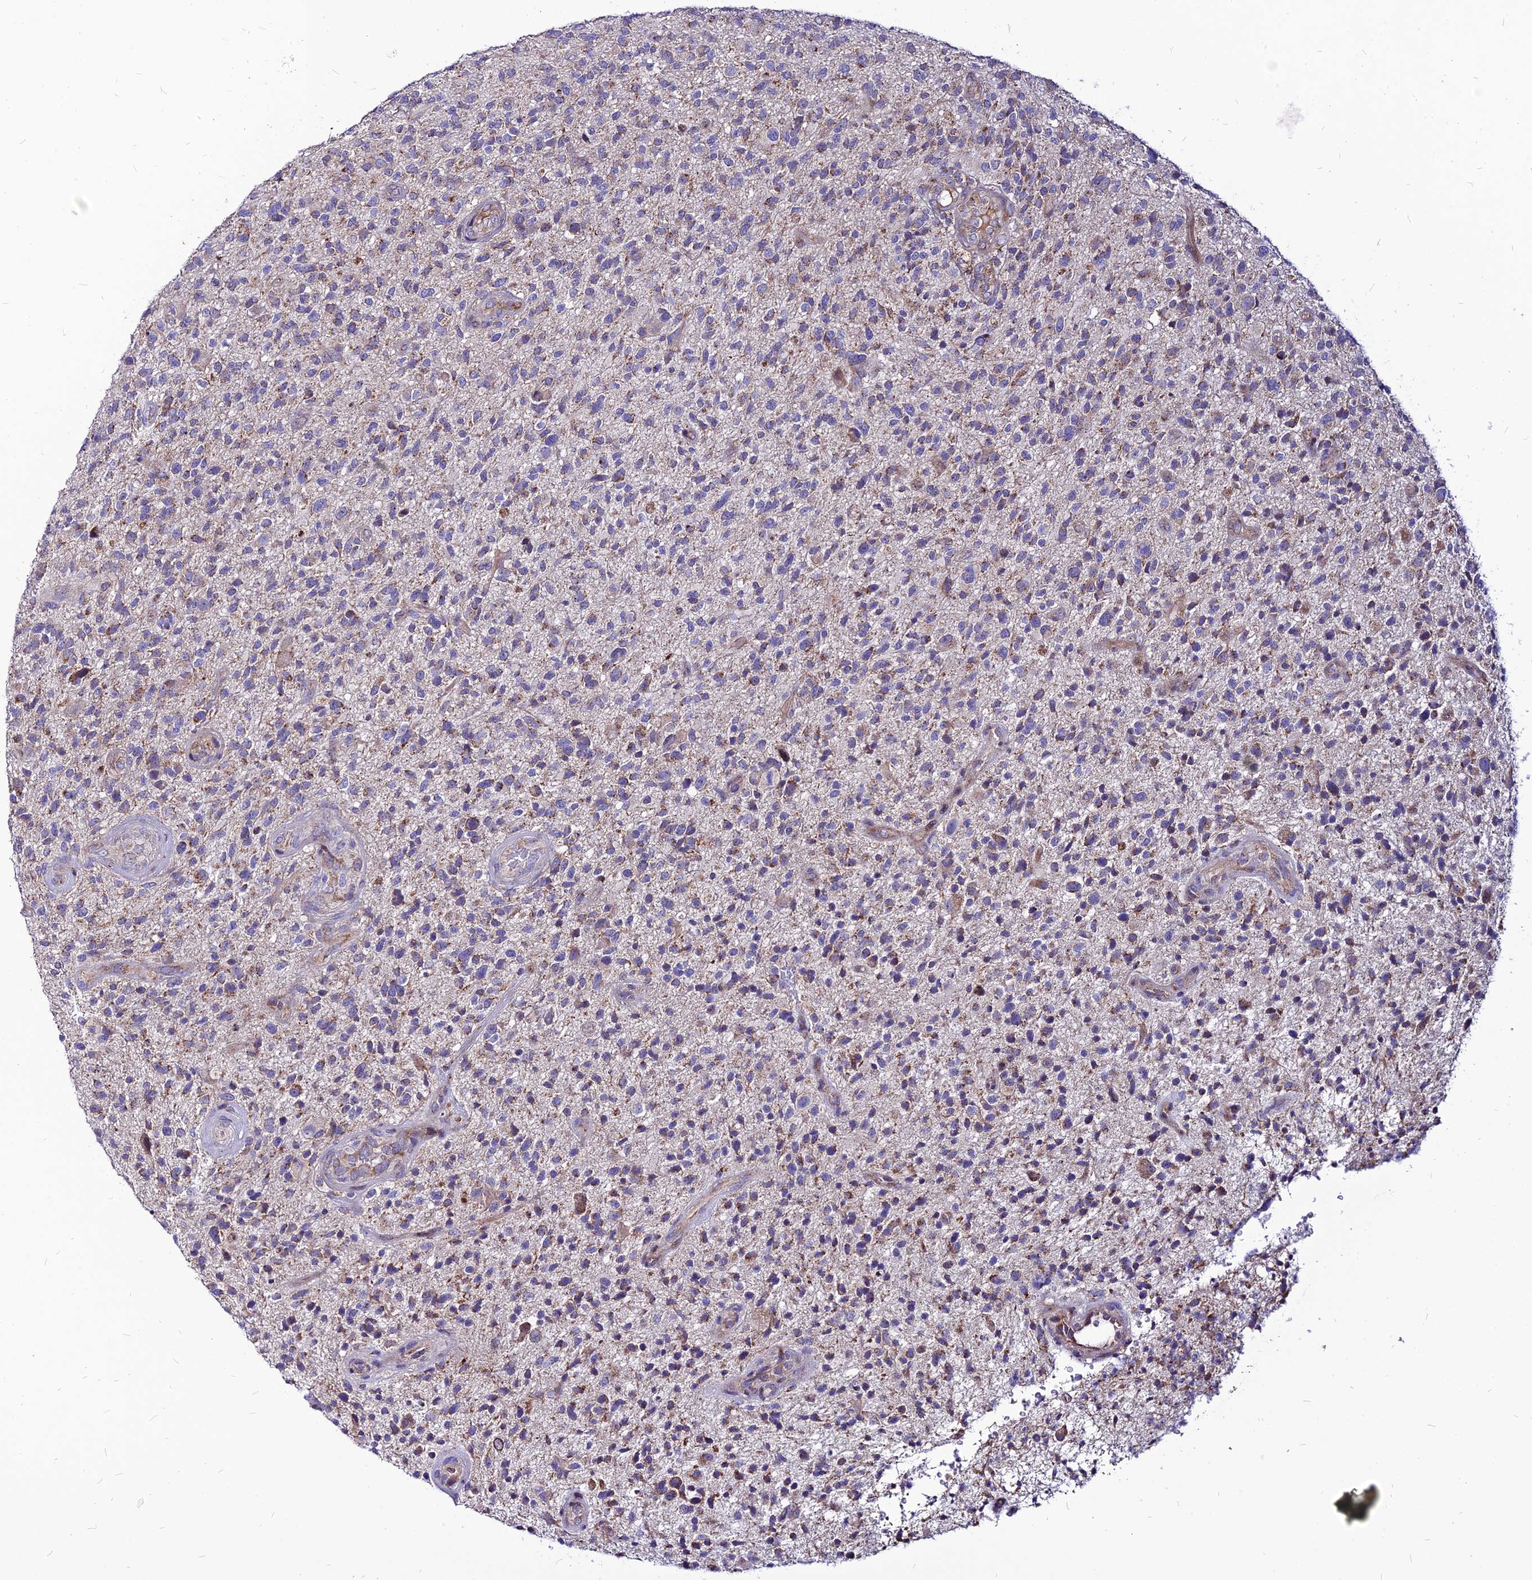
{"staining": {"intensity": "moderate", "quantity": "<25%", "location": "cytoplasmic/membranous"}, "tissue": "glioma", "cell_type": "Tumor cells", "image_type": "cancer", "snomed": [{"axis": "morphology", "description": "Glioma, malignant, High grade"}, {"axis": "topography", "description": "Brain"}], "caption": "A brown stain shows moderate cytoplasmic/membranous staining of a protein in high-grade glioma (malignant) tumor cells.", "gene": "ECI1", "patient": {"sex": "male", "age": 47}}